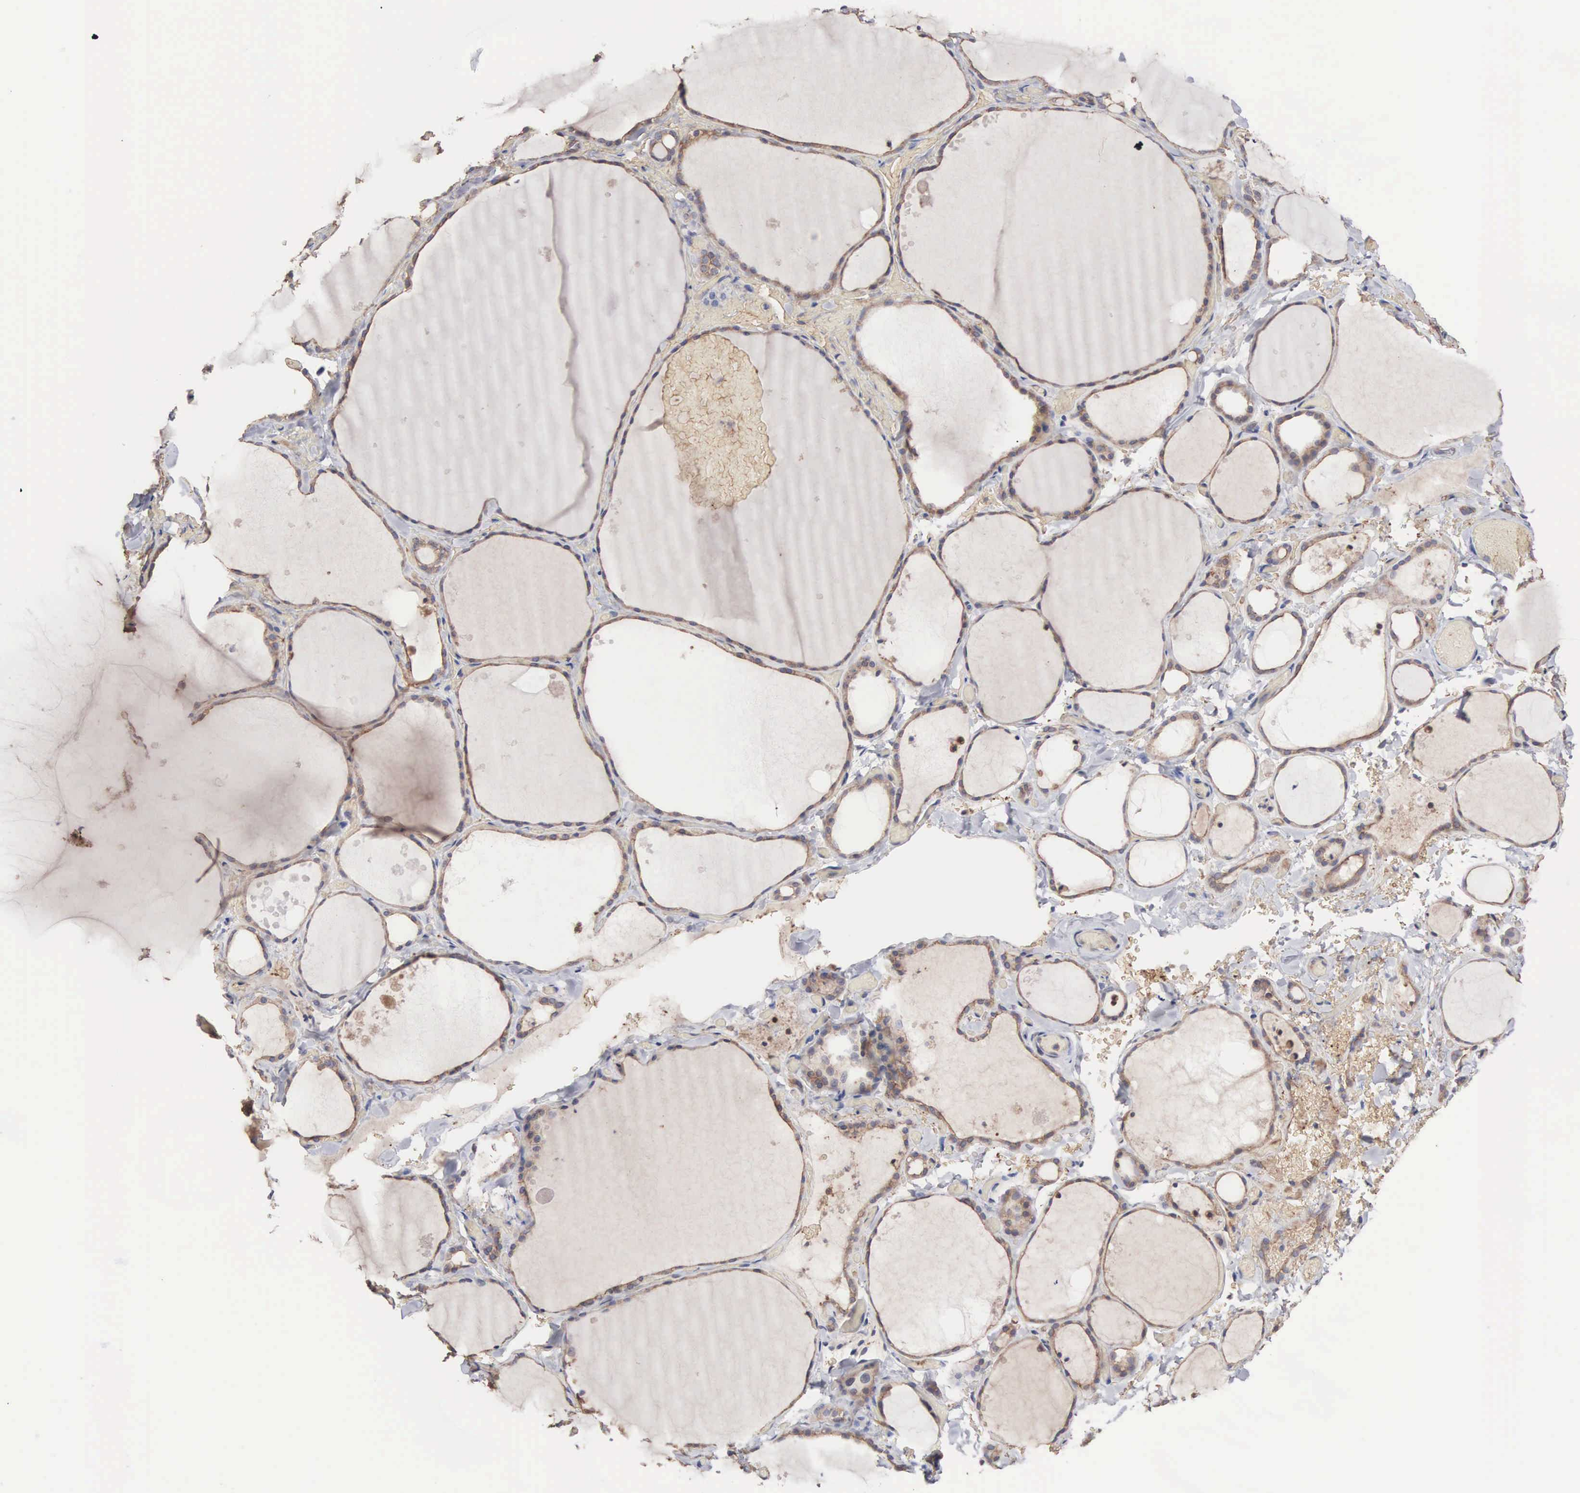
{"staining": {"intensity": "moderate", "quantity": "25%-75%", "location": "cytoplasmic/membranous"}, "tissue": "thyroid gland", "cell_type": "Glandular cells", "image_type": "normal", "snomed": [{"axis": "morphology", "description": "Normal tissue, NOS"}, {"axis": "topography", "description": "Thyroid gland"}], "caption": "IHC image of normal thyroid gland: thyroid gland stained using immunohistochemistry demonstrates medium levels of moderate protein expression localized specifically in the cytoplasmic/membranous of glandular cells, appearing as a cytoplasmic/membranous brown color.", "gene": "INF2", "patient": {"sex": "male", "age": 34}}